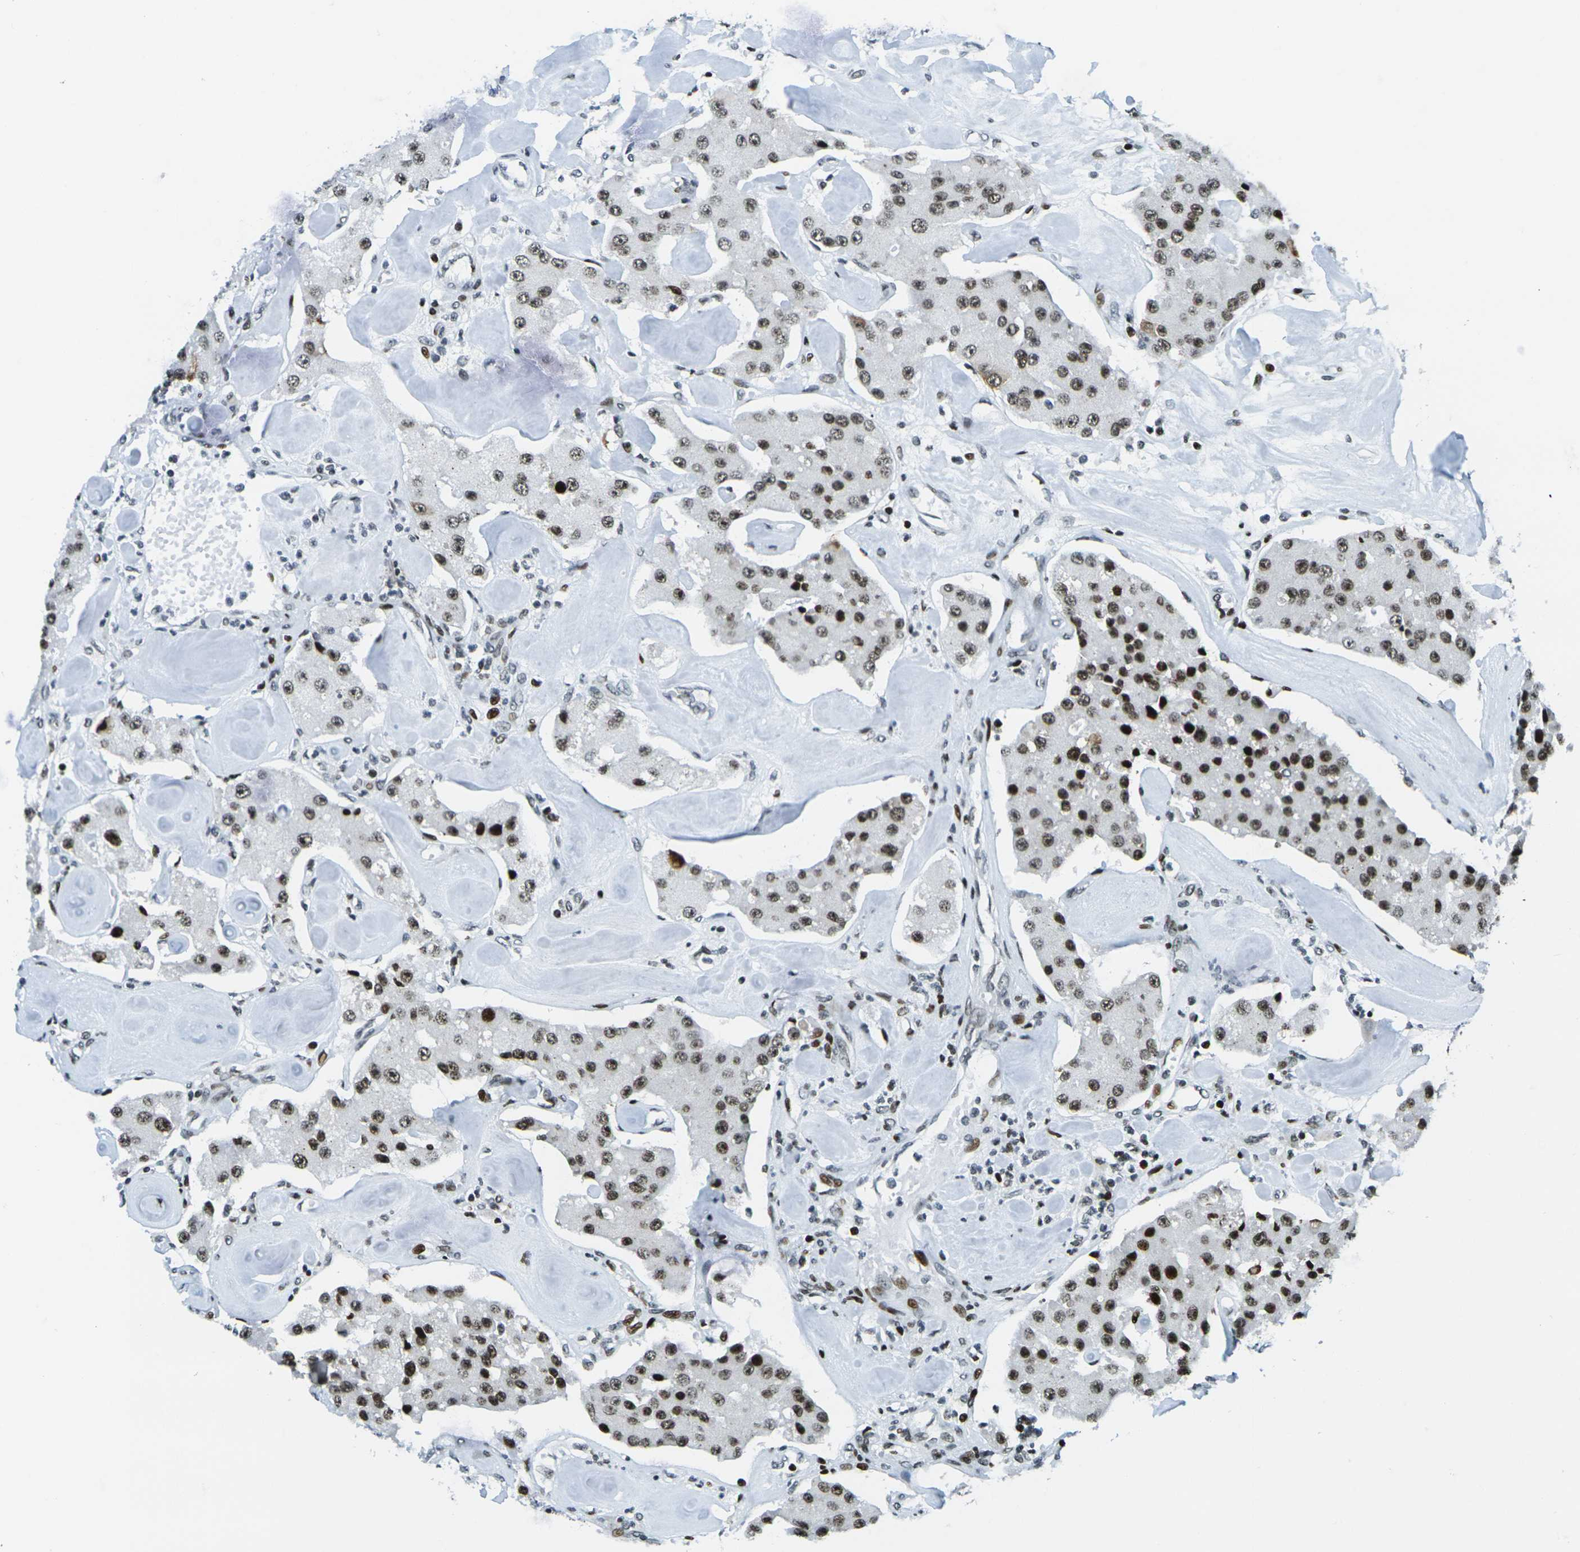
{"staining": {"intensity": "moderate", "quantity": ">75%", "location": "nuclear"}, "tissue": "carcinoid", "cell_type": "Tumor cells", "image_type": "cancer", "snomed": [{"axis": "morphology", "description": "Carcinoid, malignant, NOS"}, {"axis": "topography", "description": "Pancreas"}], "caption": "Human carcinoid stained with a brown dye exhibits moderate nuclear positive staining in about >75% of tumor cells.", "gene": "H3-3A", "patient": {"sex": "male", "age": 41}}